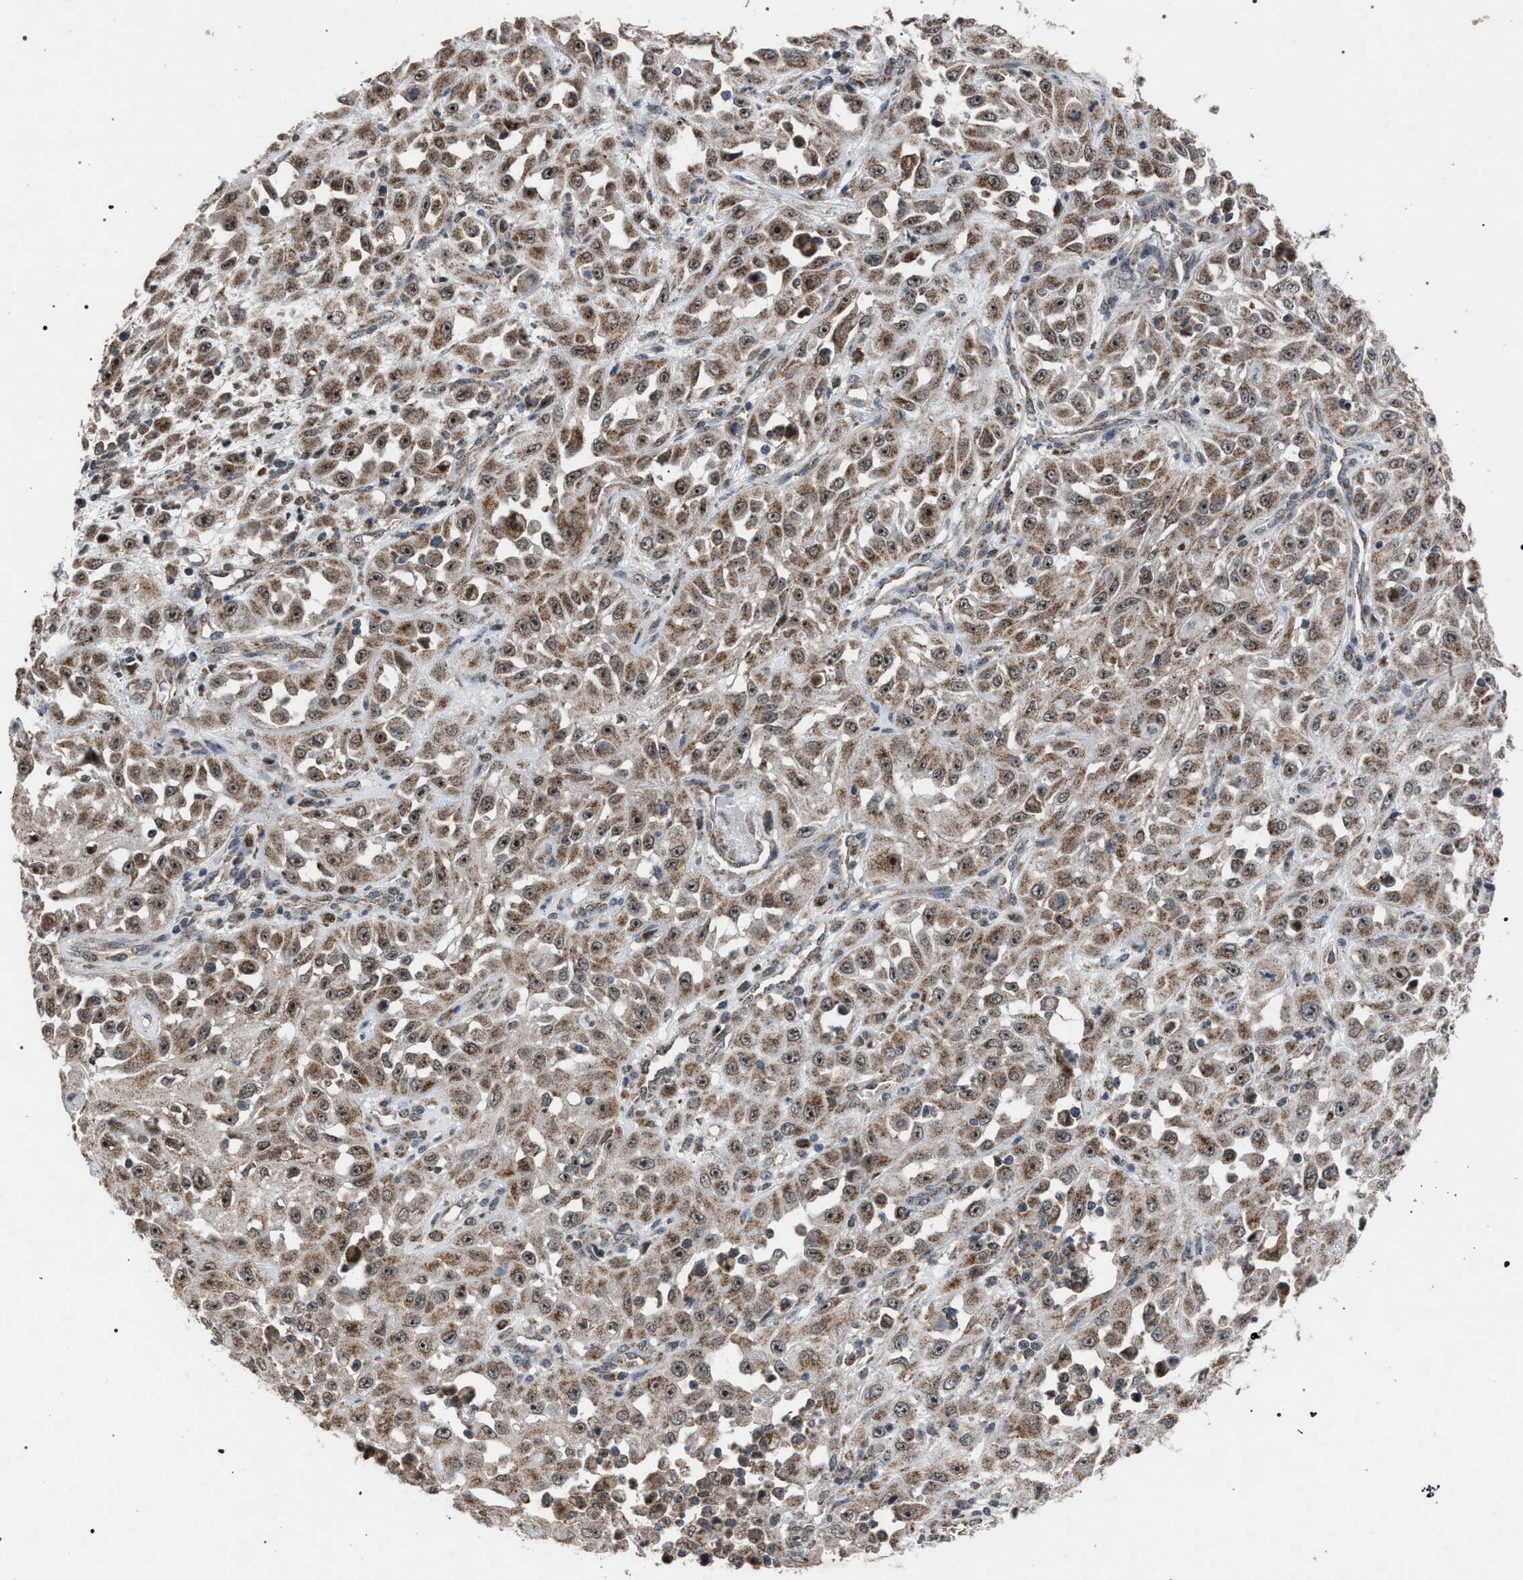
{"staining": {"intensity": "moderate", "quantity": ">75%", "location": "cytoplasmic/membranous,nuclear"}, "tissue": "skin cancer", "cell_type": "Tumor cells", "image_type": "cancer", "snomed": [{"axis": "morphology", "description": "Squamous cell carcinoma, NOS"}, {"axis": "morphology", "description": "Squamous cell carcinoma, metastatic, NOS"}, {"axis": "topography", "description": "Skin"}, {"axis": "topography", "description": "Lymph node"}], "caption": "Skin cancer (squamous cell carcinoma) stained with a protein marker demonstrates moderate staining in tumor cells.", "gene": "HSD17B4", "patient": {"sex": "male", "age": 75}}